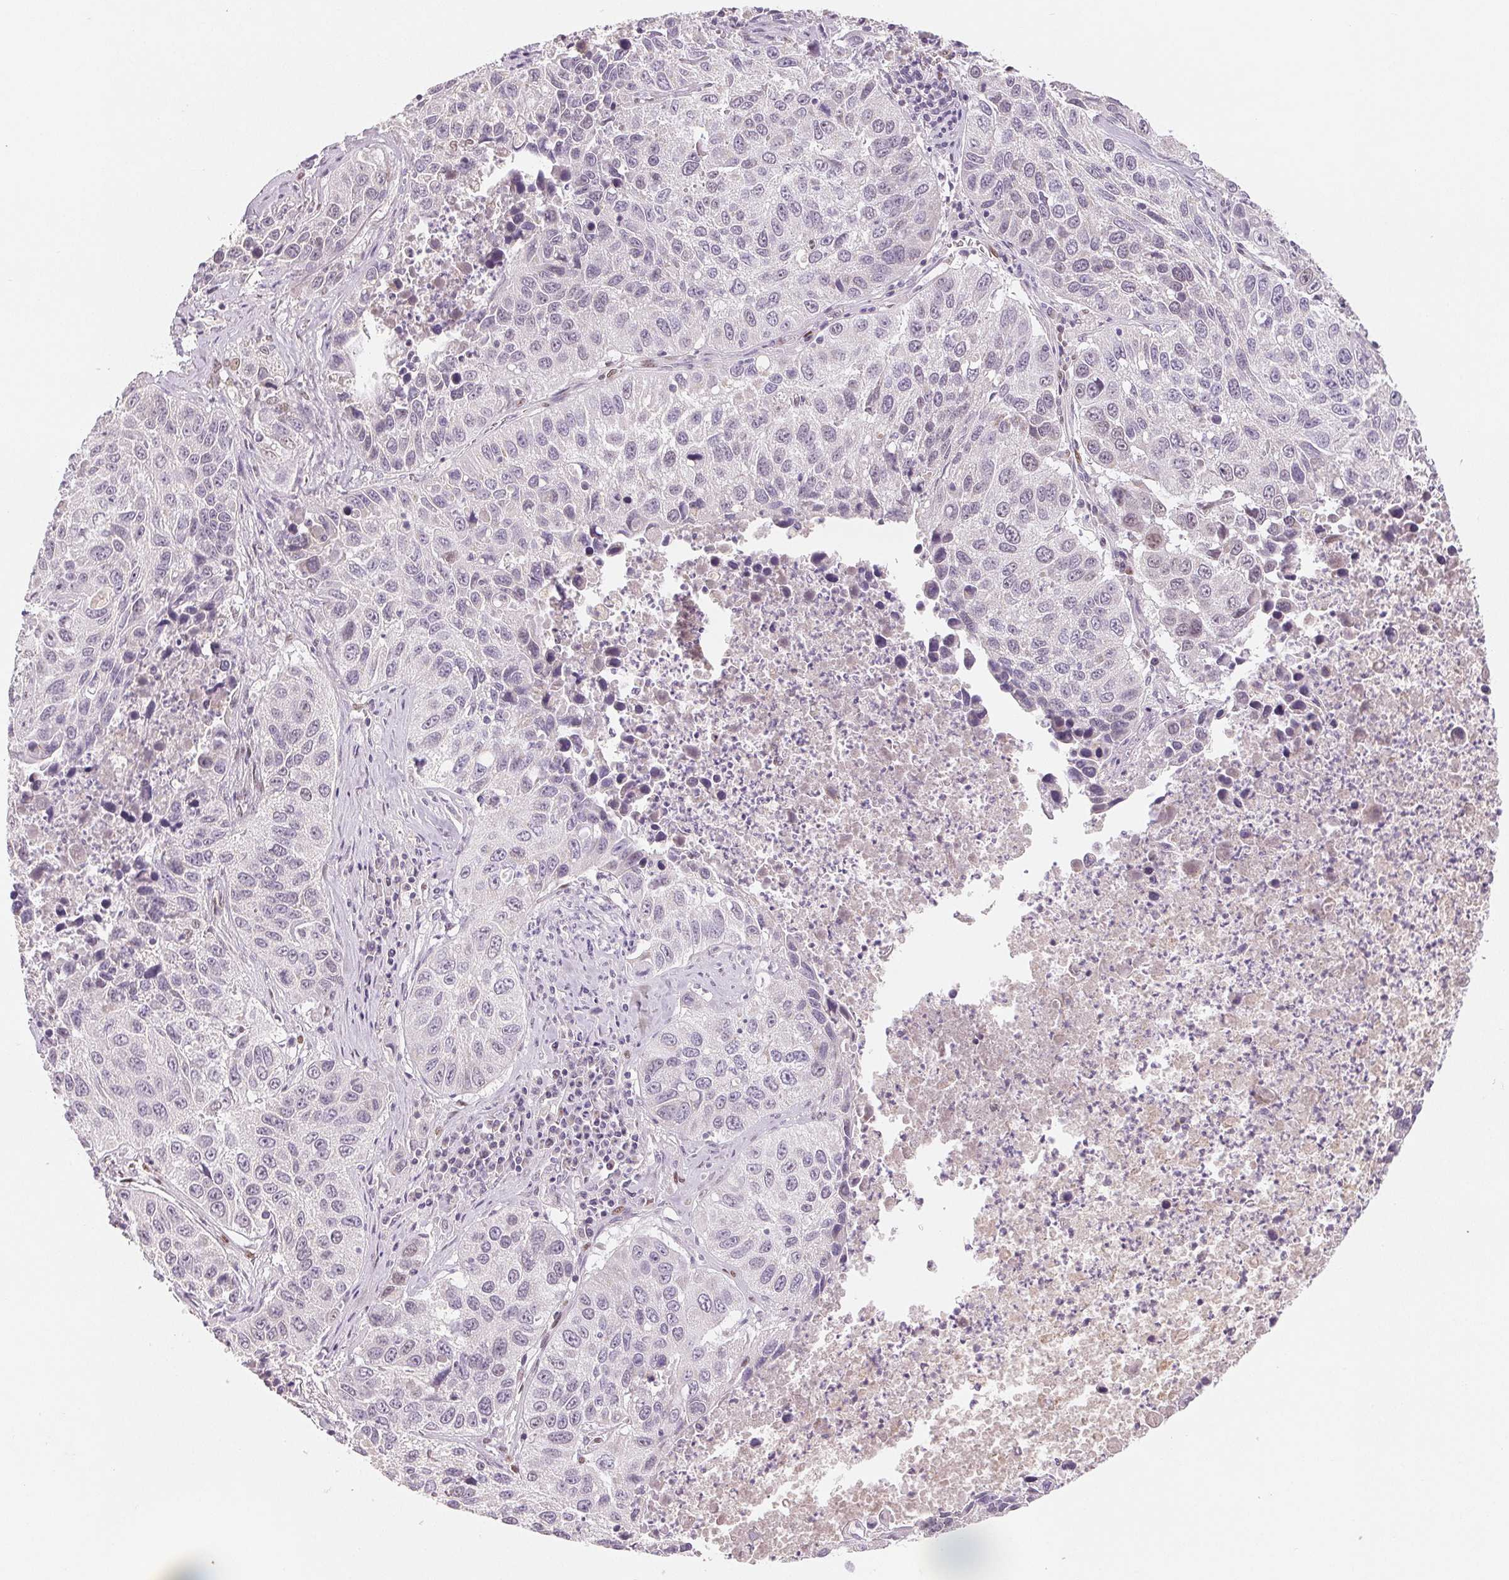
{"staining": {"intensity": "negative", "quantity": "none", "location": "none"}, "tissue": "lung cancer", "cell_type": "Tumor cells", "image_type": "cancer", "snomed": [{"axis": "morphology", "description": "Squamous cell carcinoma, NOS"}, {"axis": "topography", "description": "Lung"}], "caption": "Photomicrograph shows no protein expression in tumor cells of lung cancer (squamous cell carcinoma) tissue. (DAB (3,3'-diaminobenzidine) immunohistochemistry with hematoxylin counter stain).", "gene": "SMARCD3", "patient": {"sex": "female", "age": 61}}